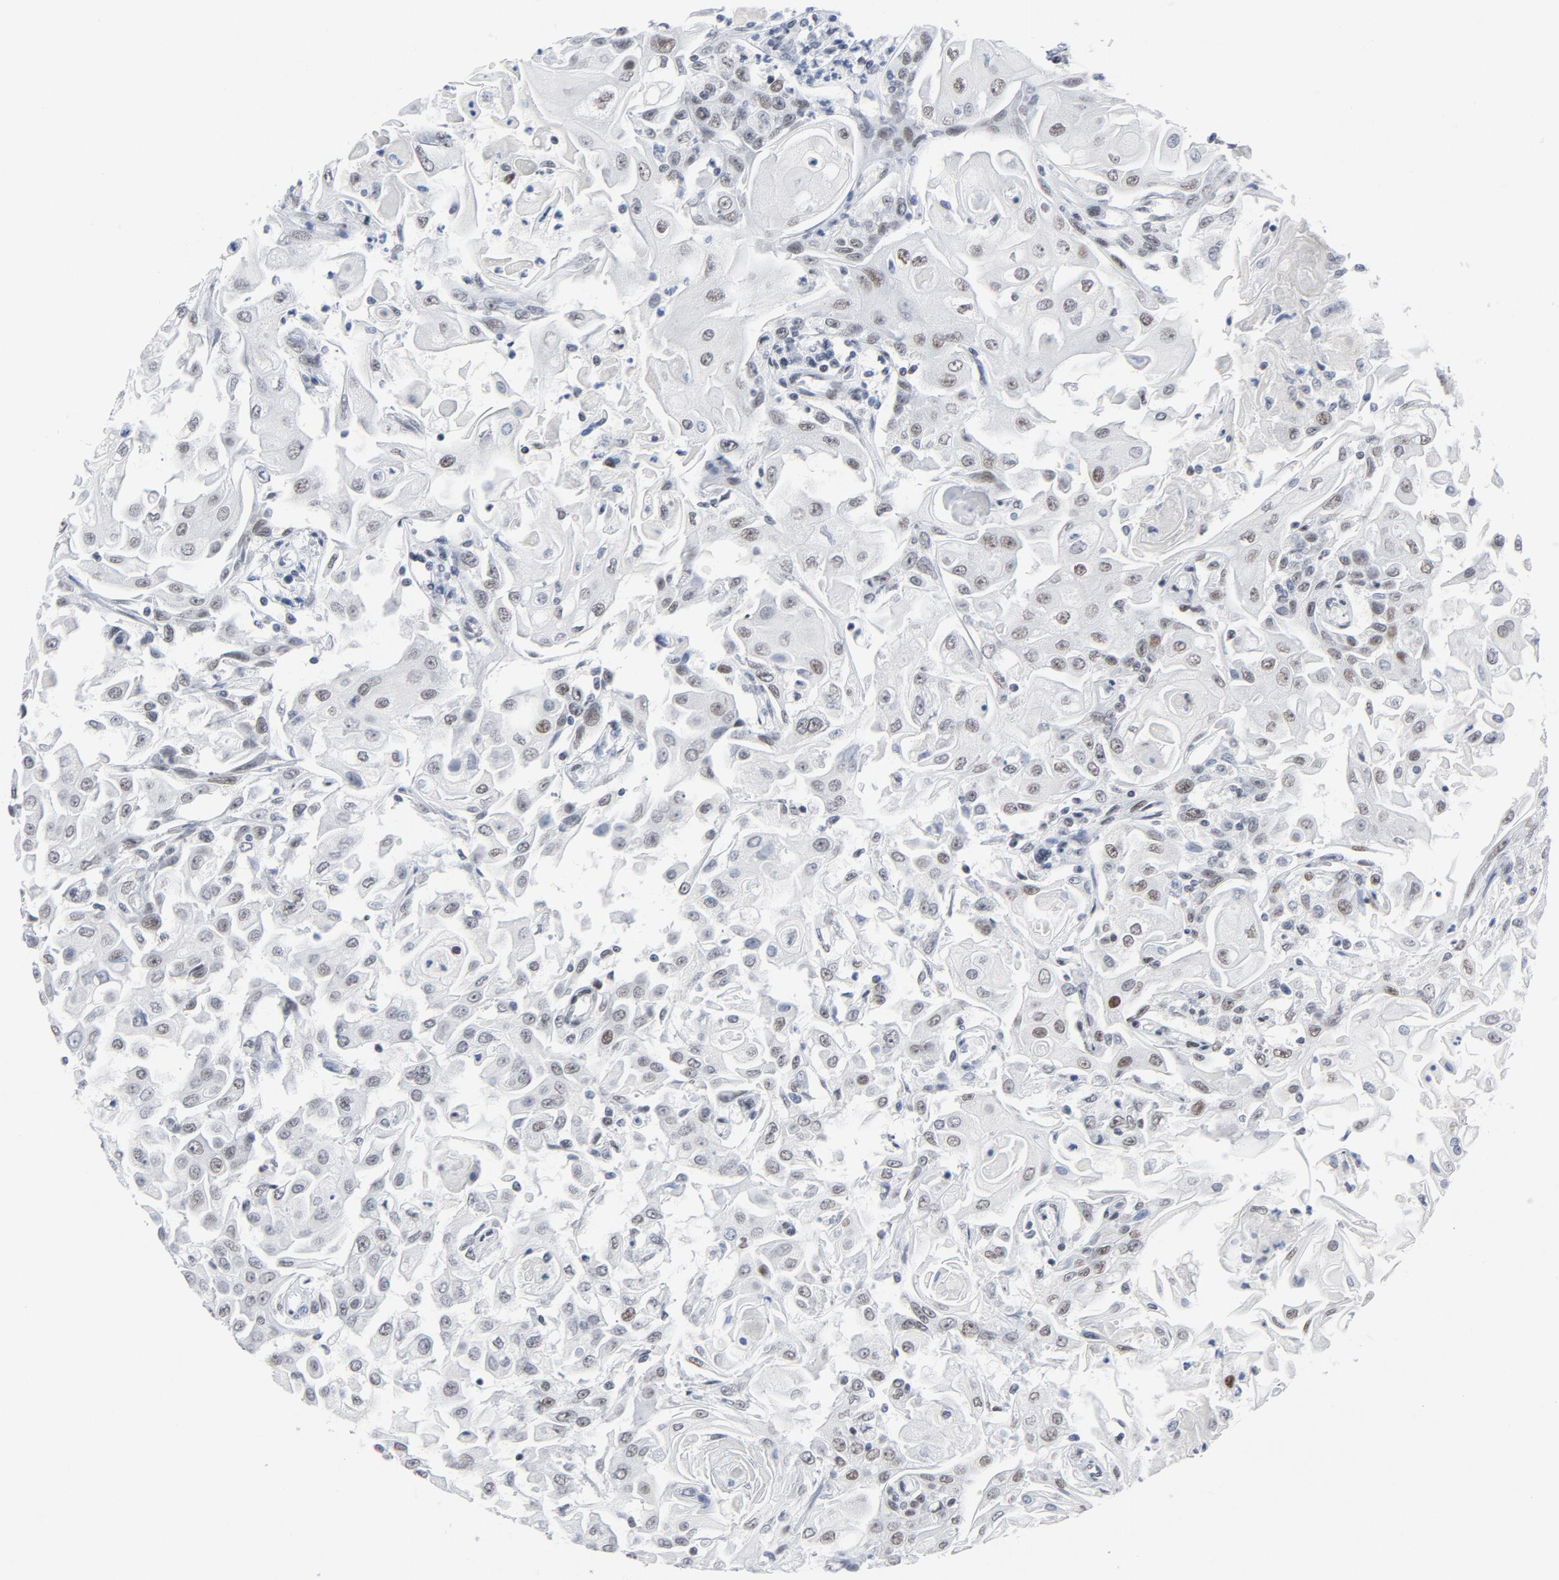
{"staining": {"intensity": "moderate", "quantity": "25%-75%", "location": "nuclear"}, "tissue": "head and neck cancer", "cell_type": "Tumor cells", "image_type": "cancer", "snomed": [{"axis": "morphology", "description": "Squamous cell carcinoma, NOS"}, {"axis": "topography", "description": "Oral tissue"}, {"axis": "topography", "description": "Head-Neck"}], "caption": "Protein expression analysis of human squamous cell carcinoma (head and neck) reveals moderate nuclear staining in approximately 25%-75% of tumor cells. The staining is performed using DAB brown chromogen to label protein expression. The nuclei are counter-stained blue using hematoxylin.", "gene": "HSF1", "patient": {"sex": "female", "age": 76}}